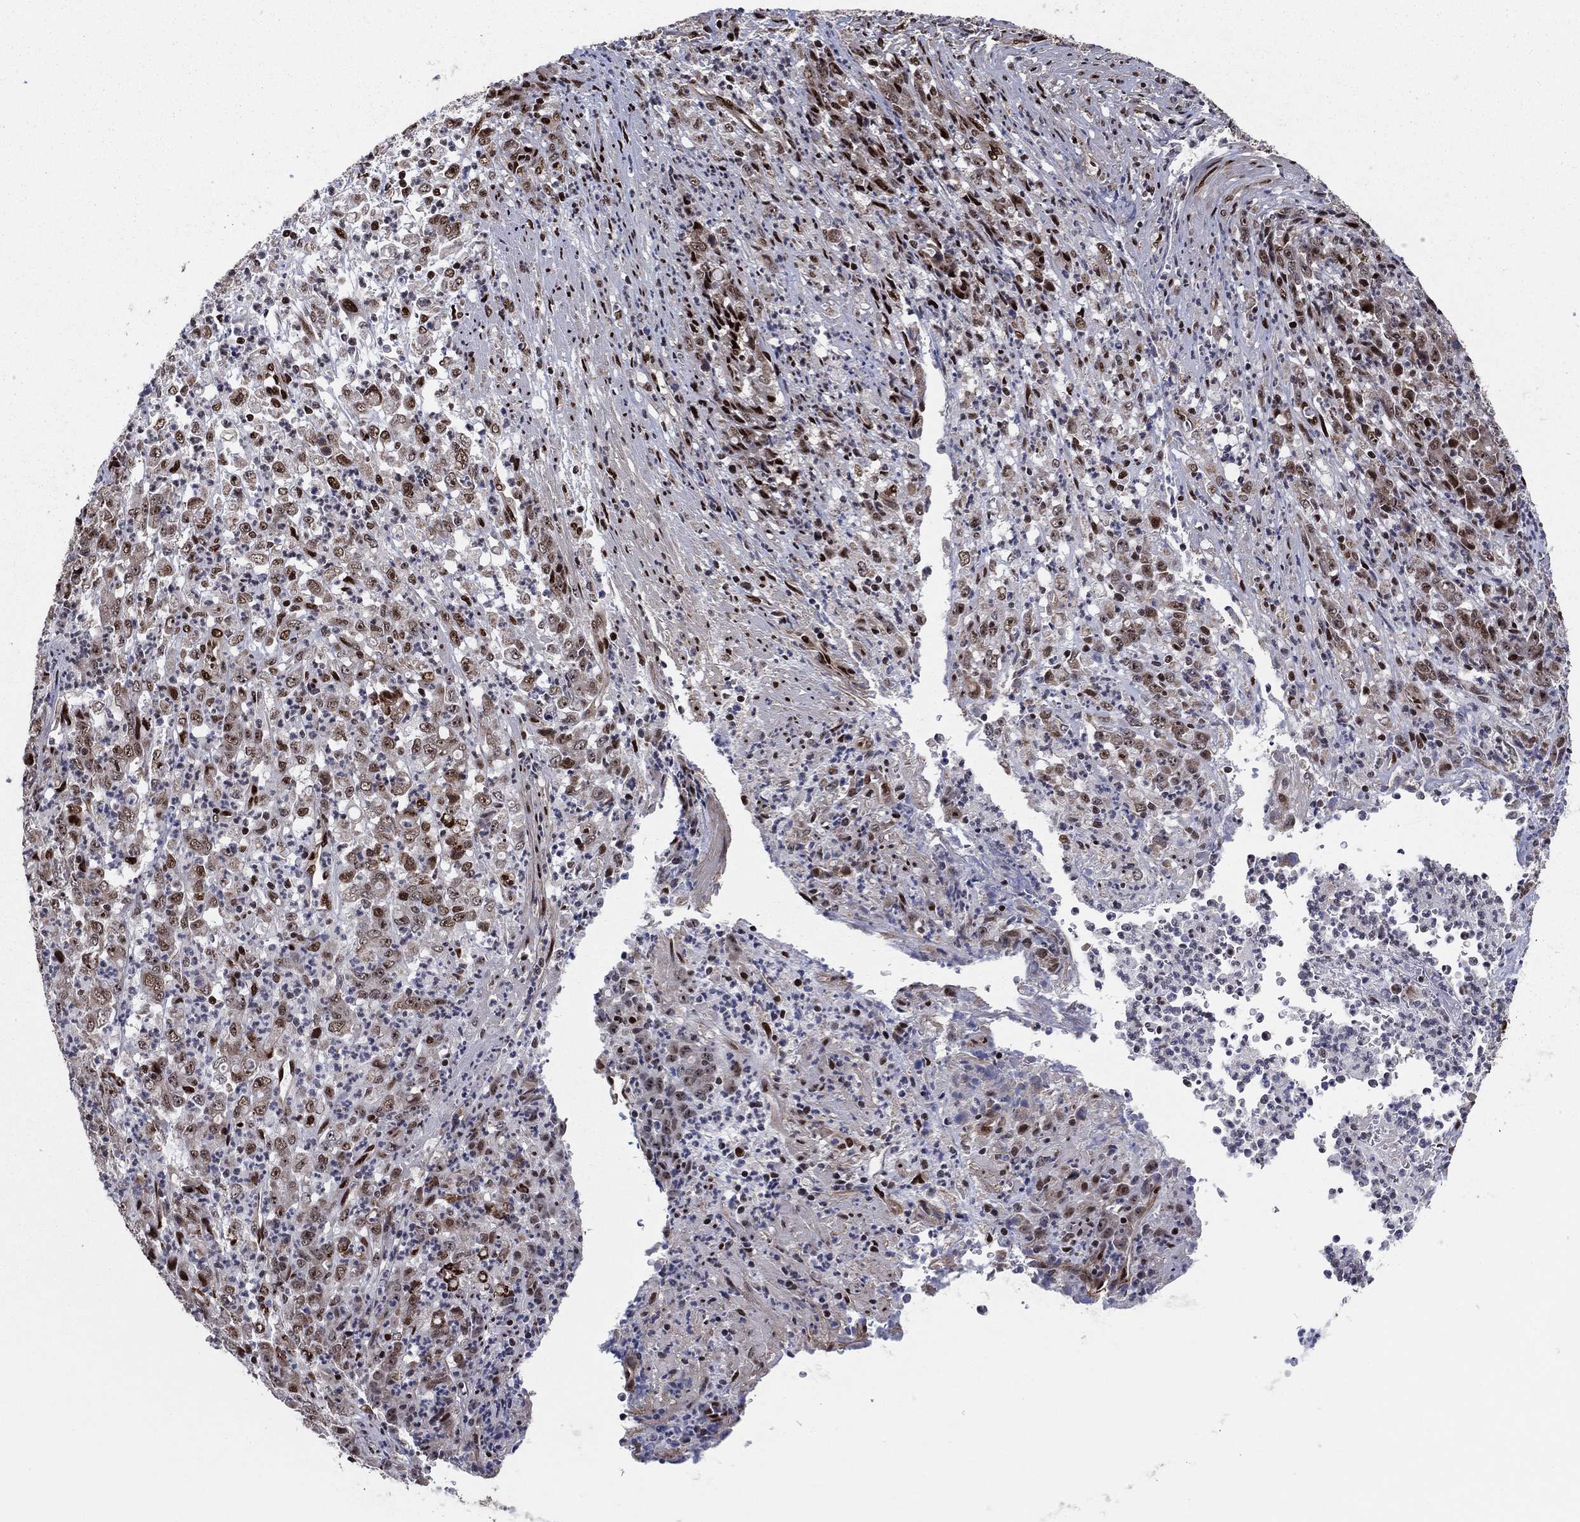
{"staining": {"intensity": "moderate", "quantity": ">75%", "location": "nuclear"}, "tissue": "stomach cancer", "cell_type": "Tumor cells", "image_type": "cancer", "snomed": [{"axis": "morphology", "description": "Adenocarcinoma, NOS"}, {"axis": "topography", "description": "Stomach, lower"}], "caption": "Stomach adenocarcinoma stained with a brown dye exhibits moderate nuclear positive staining in approximately >75% of tumor cells.", "gene": "TP53BP1", "patient": {"sex": "female", "age": 71}}